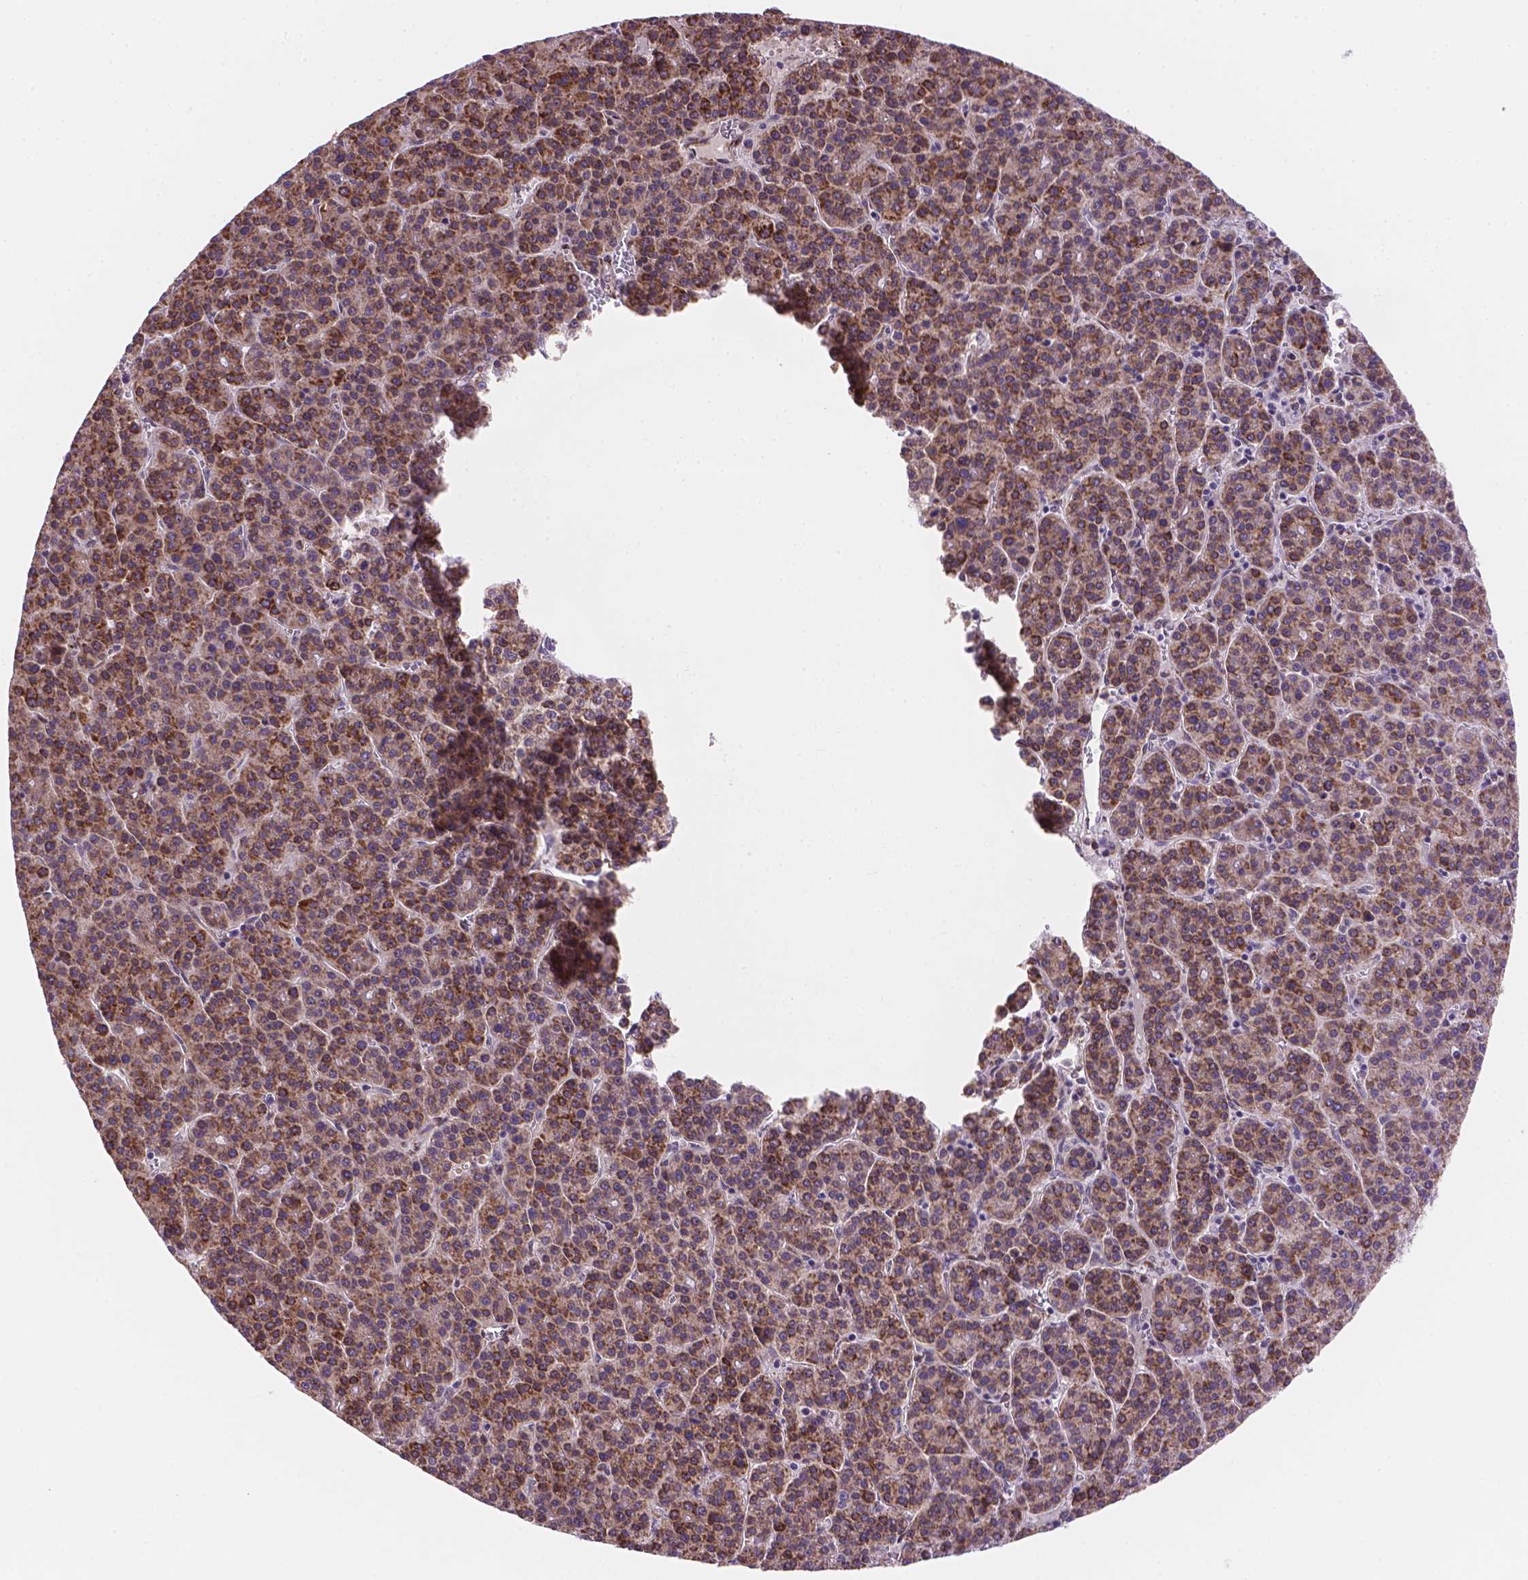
{"staining": {"intensity": "moderate", "quantity": ">75%", "location": "cytoplasmic/membranous"}, "tissue": "liver cancer", "cell_type": "Tumor cells", "image_type": "cancer", "snomed": [{"axis": "morphology", "description": "Carcinoma, Hepatocellular, NOS"}, {"axis": "topography", "description": "Liver"}], "caption": "A high-resolution photomicrograph shows immunohistochemistry staining of liver hepatocellular carcinoma, which displays moderate cytoplasmic/membranous expression in approximately >75% of tumor cells. (DAB IHC, brown staining for protein, blue staining for nuclei).", "gene": "FNIP1", "patient": {"sex": "female", "age": 58}}